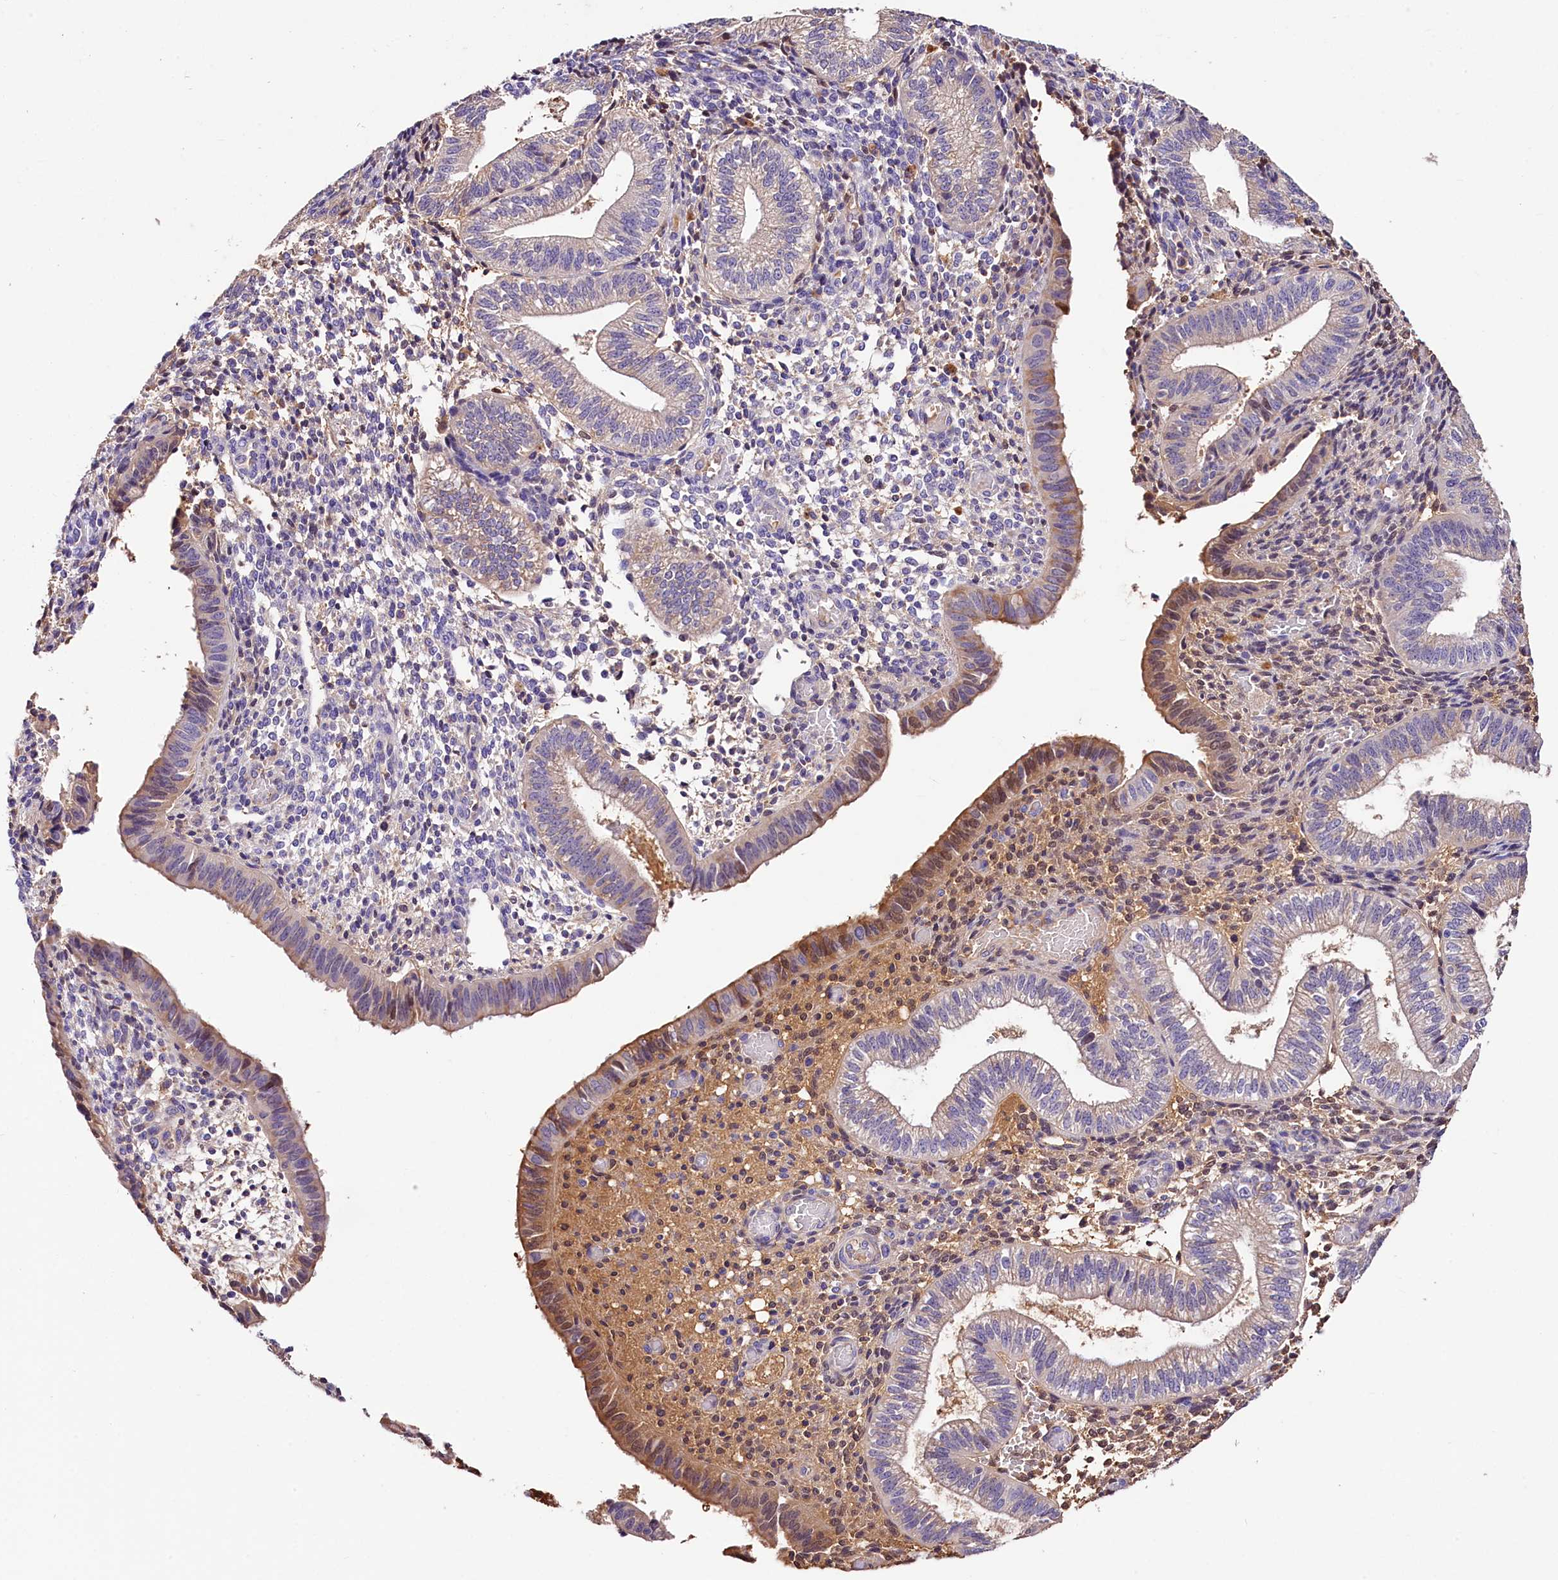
{"staining": {"intensity": "weak", "quantity": "<25%", "location": "cytoplasmic/membranous"}, "tissue": "endometrium", "cell_type": "Cells in endometrial stroma", "image_type": "normal", "snomed": [{"axis": "morphology", "description": "Normal tissue, NOS"}, {"axis": "topography", "description": "Endometrium"}], "caption": "An IHC histopathology image of unremarkable endometrium is shown. There is no staining in cells in endometrial stroma of endometrium. (Brightfield microscopy of DAB (3,3'-diaminobenzidine) IHC at high magnification).", "gene": "ARMC6", "patient": {"sex": "female", "age": 34}}